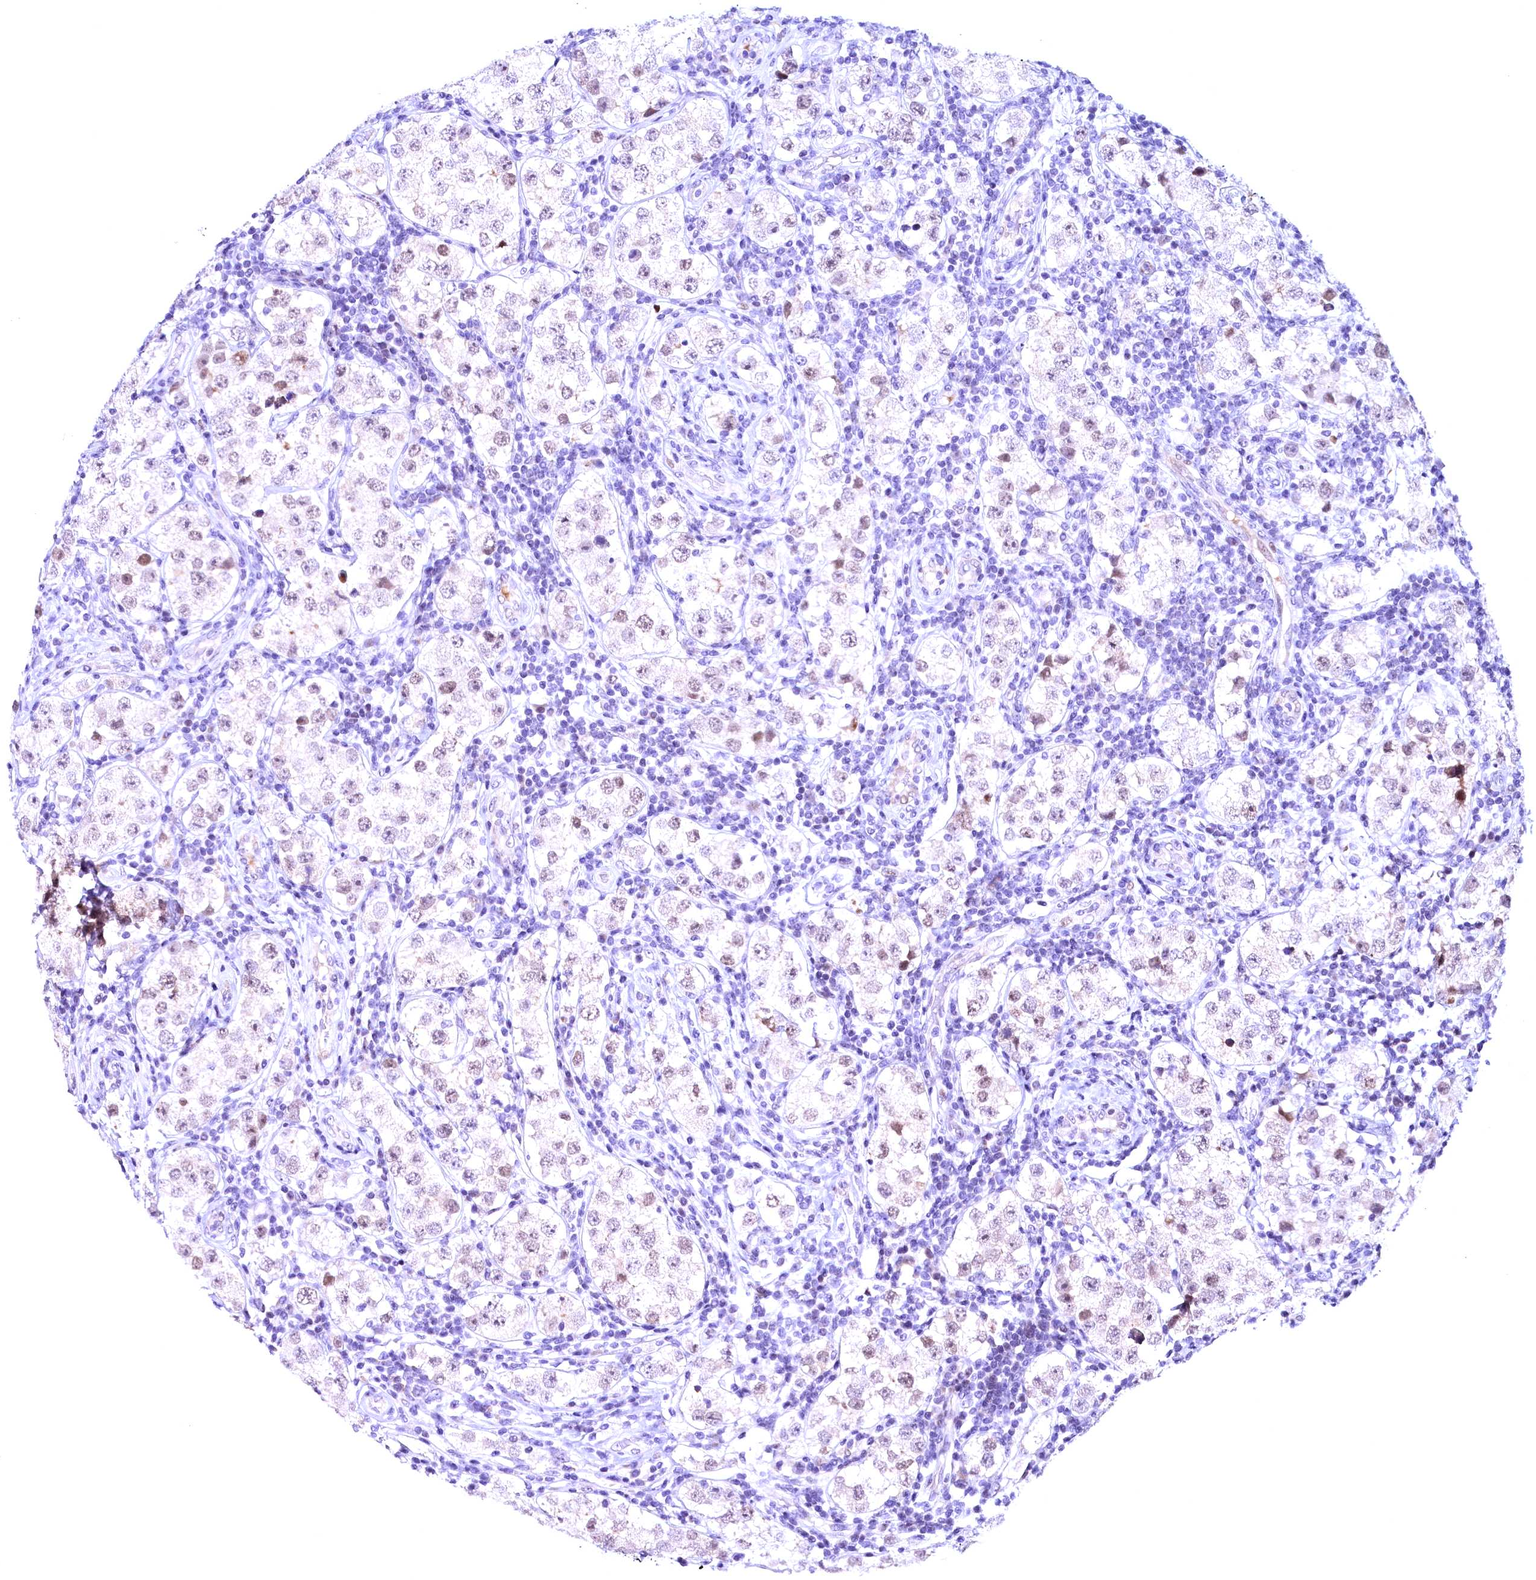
{"staining": {"intensity": "weak", "quantity": "<25%", "location": "nuclear"}, "tissue": "testis cancer", "cell_type": "Tumor cells", "image_type": "cancer", "snomed": [{"axis": "morphology", "description": "Seminoma, NOS"}, {"axis": "topography", "description": "Testis"}], "caption": "The image shows no staining of tumor cells in testis cancer. (Immunohistochemistry, brightfield microscopy, high magnification).", "gene": "CCDC106", "patient": {"sex": "male", "age": 34}}